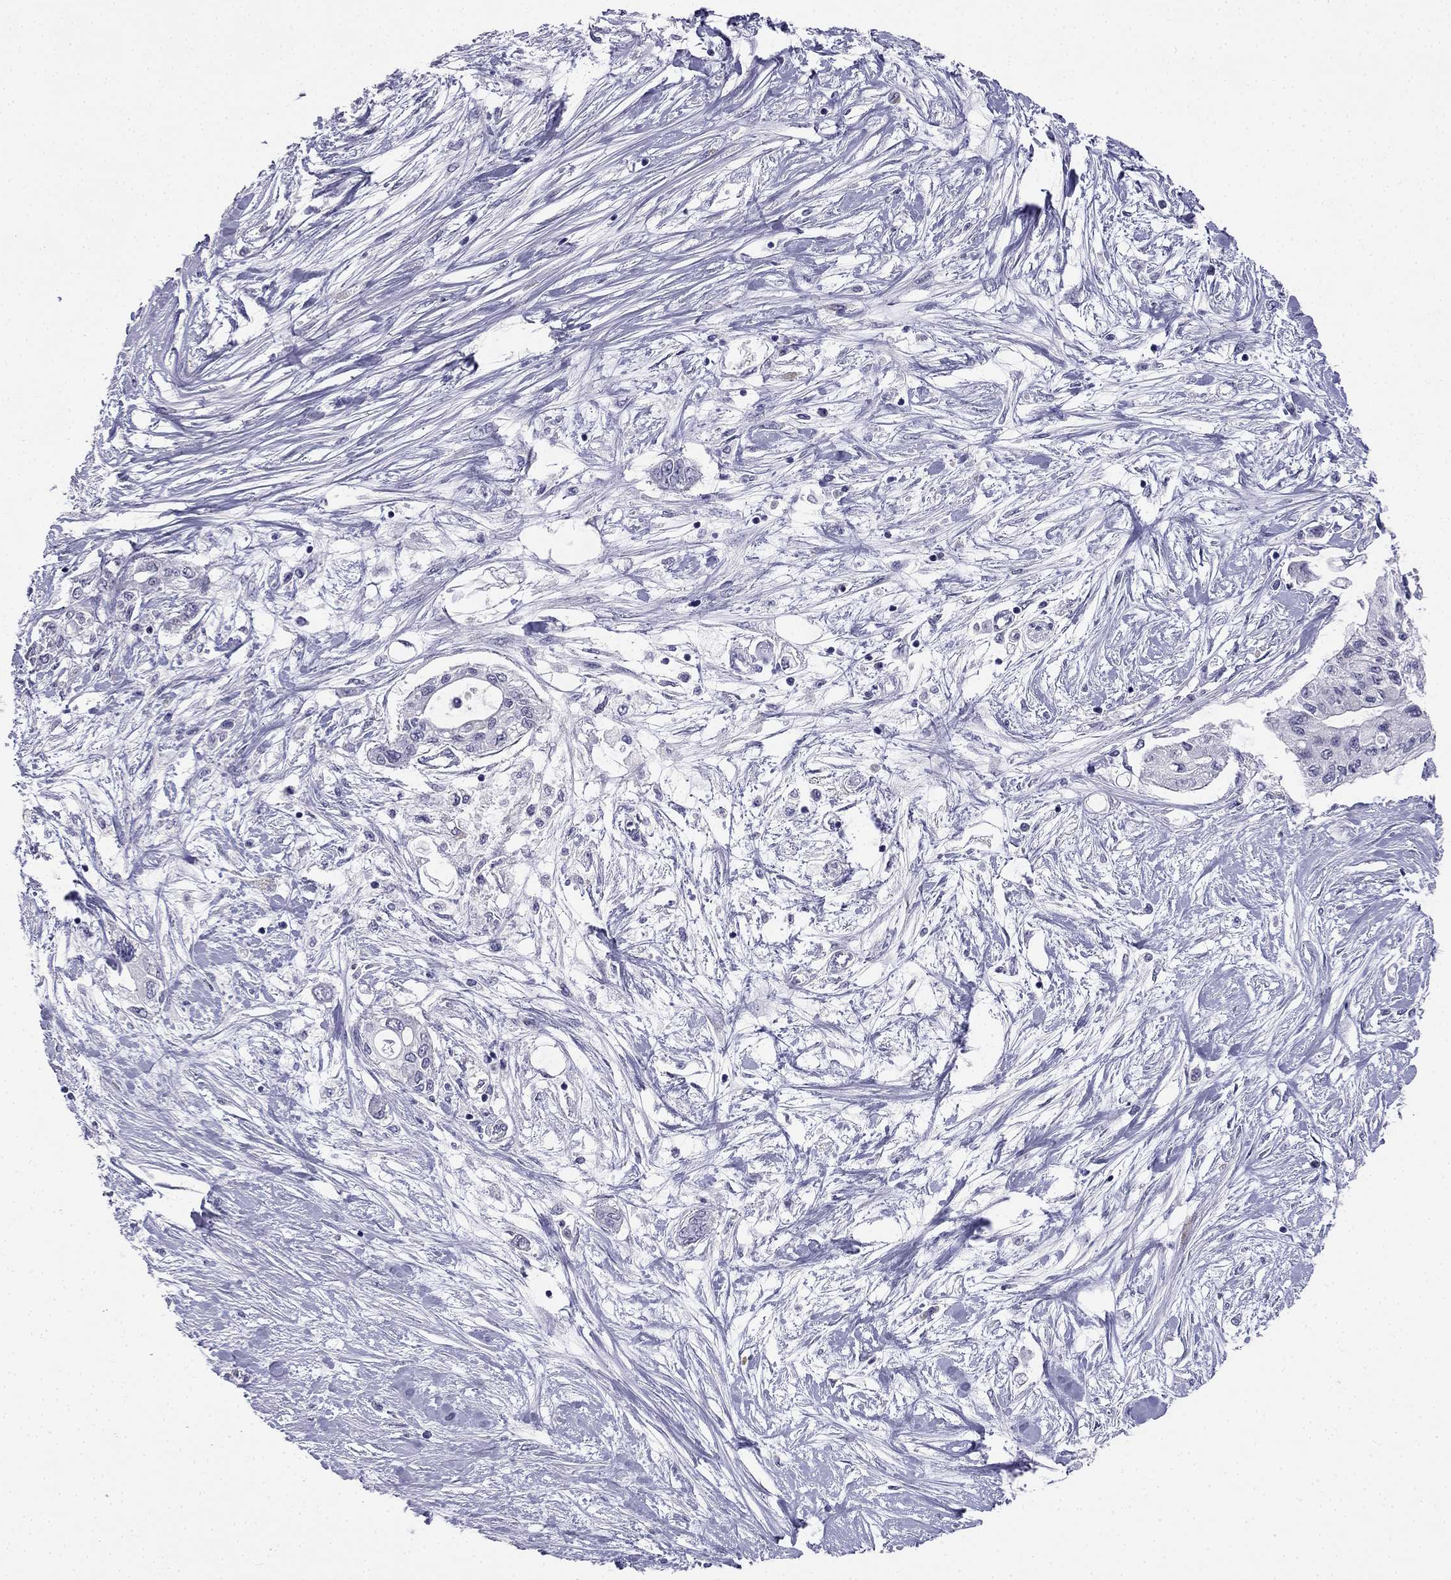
{"staining": {"intensity": "negative", "quantity": "none", "location": "none"}, "tissue": "pancreatic cancer", "cell_type": "Tumor cells", "image_type": "cancer", "snomed": [{"axis": "morphology", "description": "Adenocarcinoma, NOS"}, {"axis": "topography", "description": "Pancreas"}], "caption": "This is an immunohistochemistry micrograph of adenocarcinoma (pancreatic). There is no positivity in tumor cells.", "gene": "C16orf89", "patient": {"sex": "female", "age": 77}}